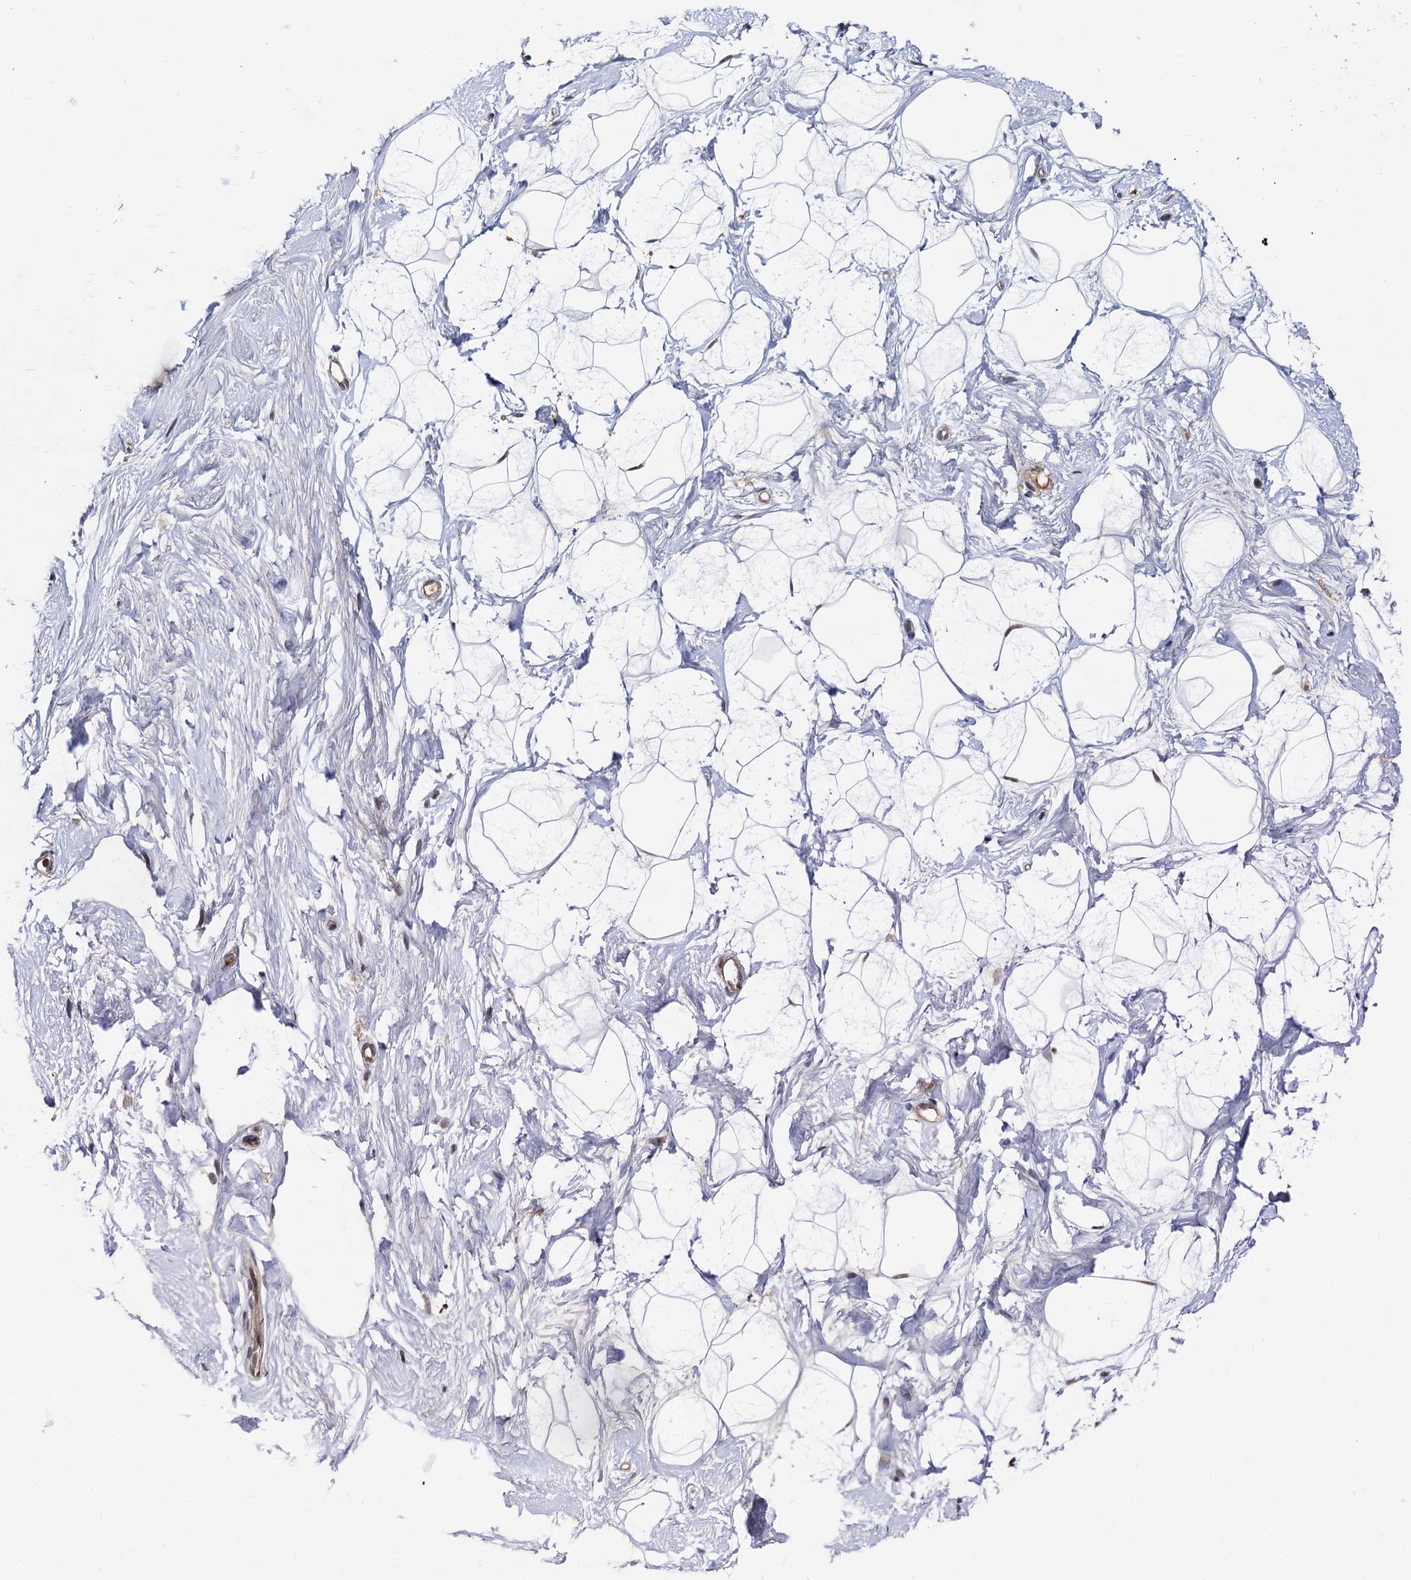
{"staining": {"intensity": "moderate", "quantity": "<25%", "location": "cytoplasmic/membranous,nuclear"}, "tissue": "breast", "cell_type": "Adipocytes", "image_type": "normal", "snomed": [{"axis": "morphology", "description": "Normal tissue, NOS"}, {"axis": "morphology", "description": "Adenoma, NOS"}, {"axis": "topography", "description": "Breast"}], "caption": "Adipocytes demonstrate low levels of moderate cytoplasmic/membranous,nuclear expression in approximately <25% of cells in unremarkable breast. The staining is performed using DAB brown chromogen to label protein expression. The nuclei are counter-stained blue using hematoxylin.", "gene": "SELENOP", "patient": {"sex": "female", "age": 23}}